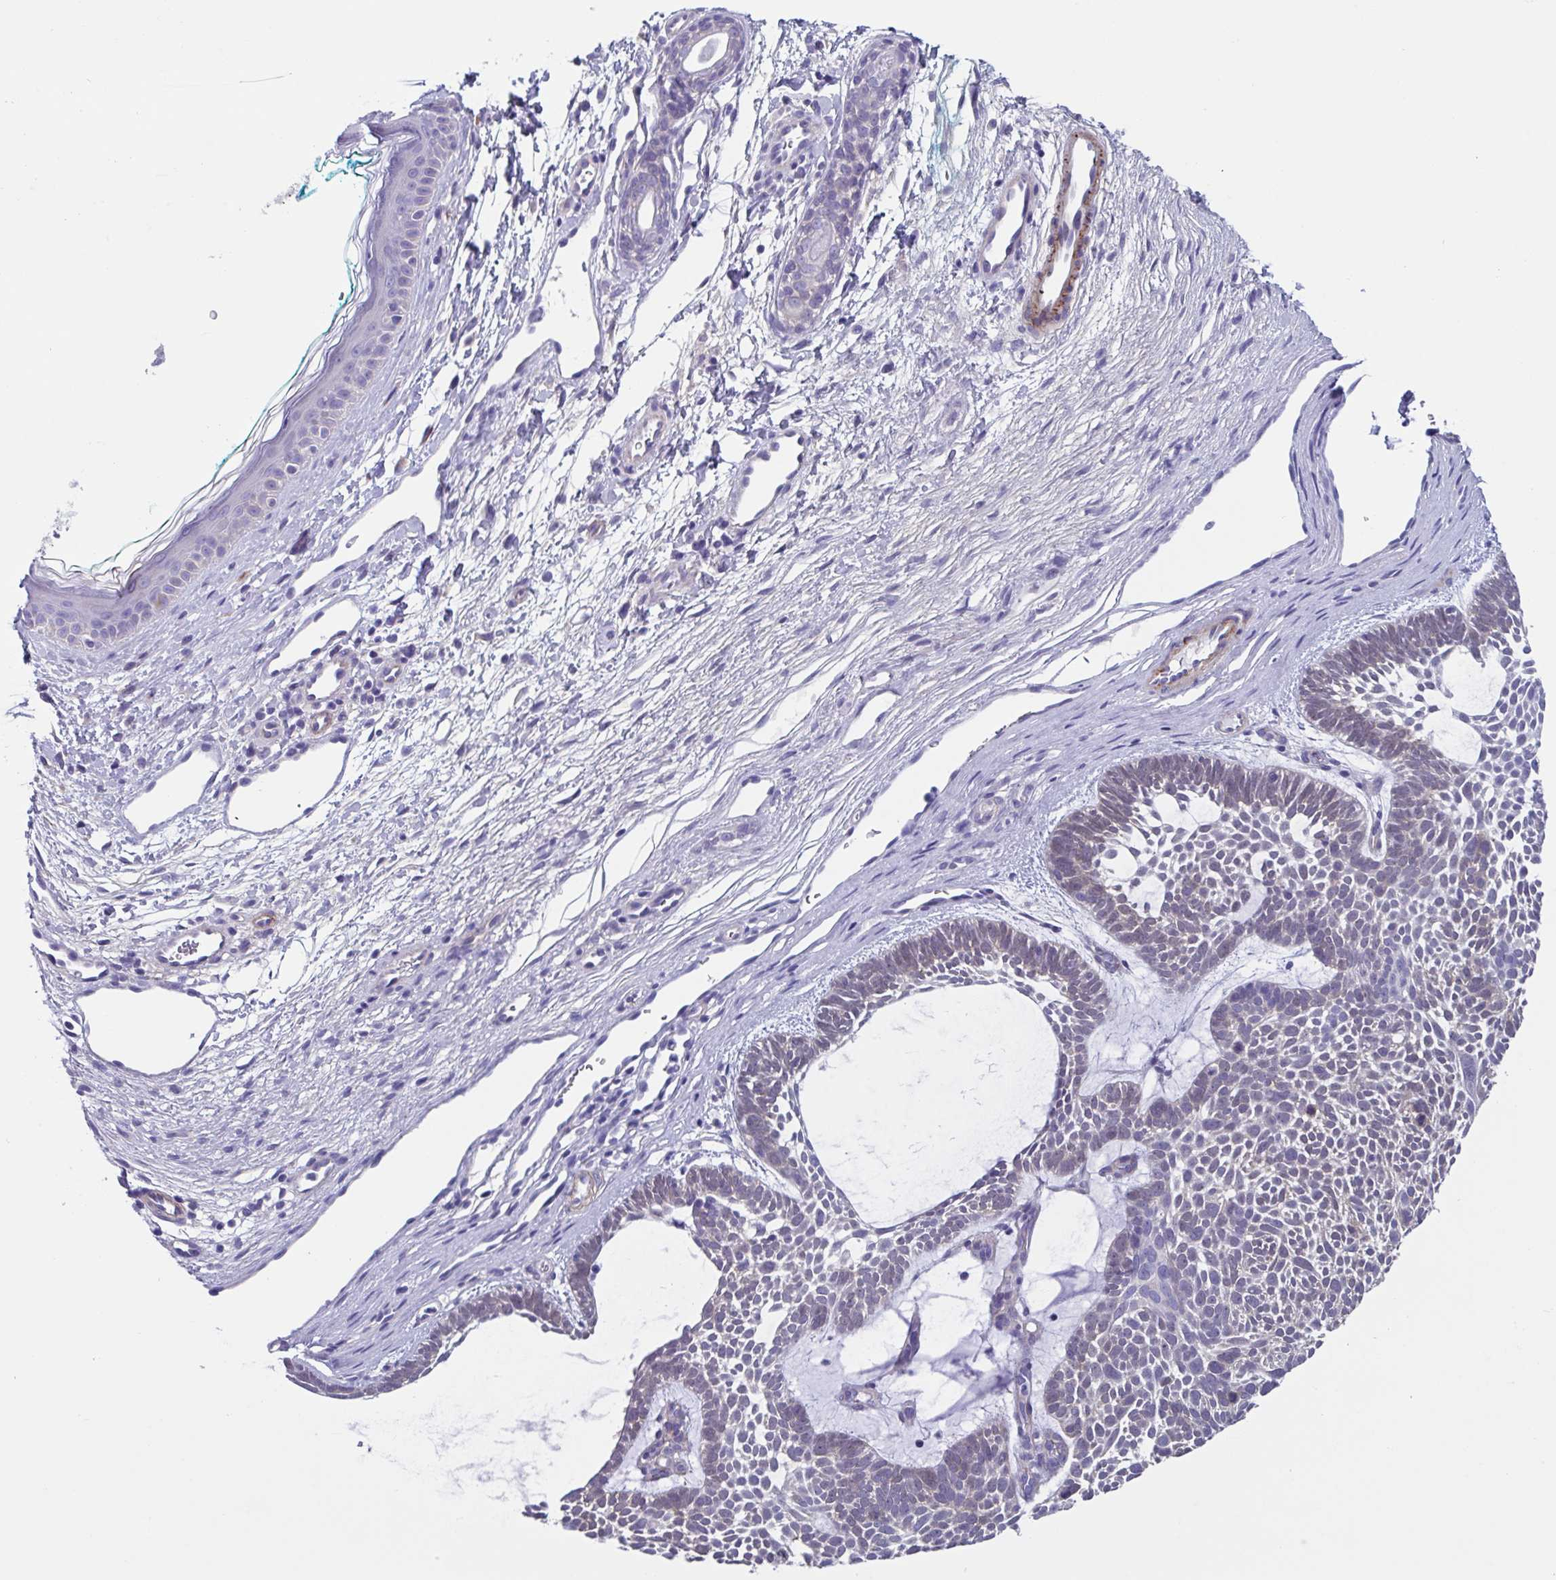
{"staining": {"intensity": "weak", "quantity": "25%-75%", "location": "cytoplasmic/membranous"}, "tissue": "skin cancer", "cell_type": "Tumor cells", "image_type": "cancer", "snomed": [{"axis": "morphology", "description": "Basal cell carcinoma"}, {"axis": "topography", "description": "Skin"}, {"axis": "topography", "description": "Skin of face"}], "caption": "Basal cell carcinoma (skin) was stained to show a protein in brown. There is low levels of weak cytoplasmic/membranous positivity in about 25%-75% of tumor cells. Immunohistochemistry (ihc) stains the protein of interest in brown and the nuclei are stained blue.", "gene": "LPIN3", "patient": {"sex": "male", "age": 83}}